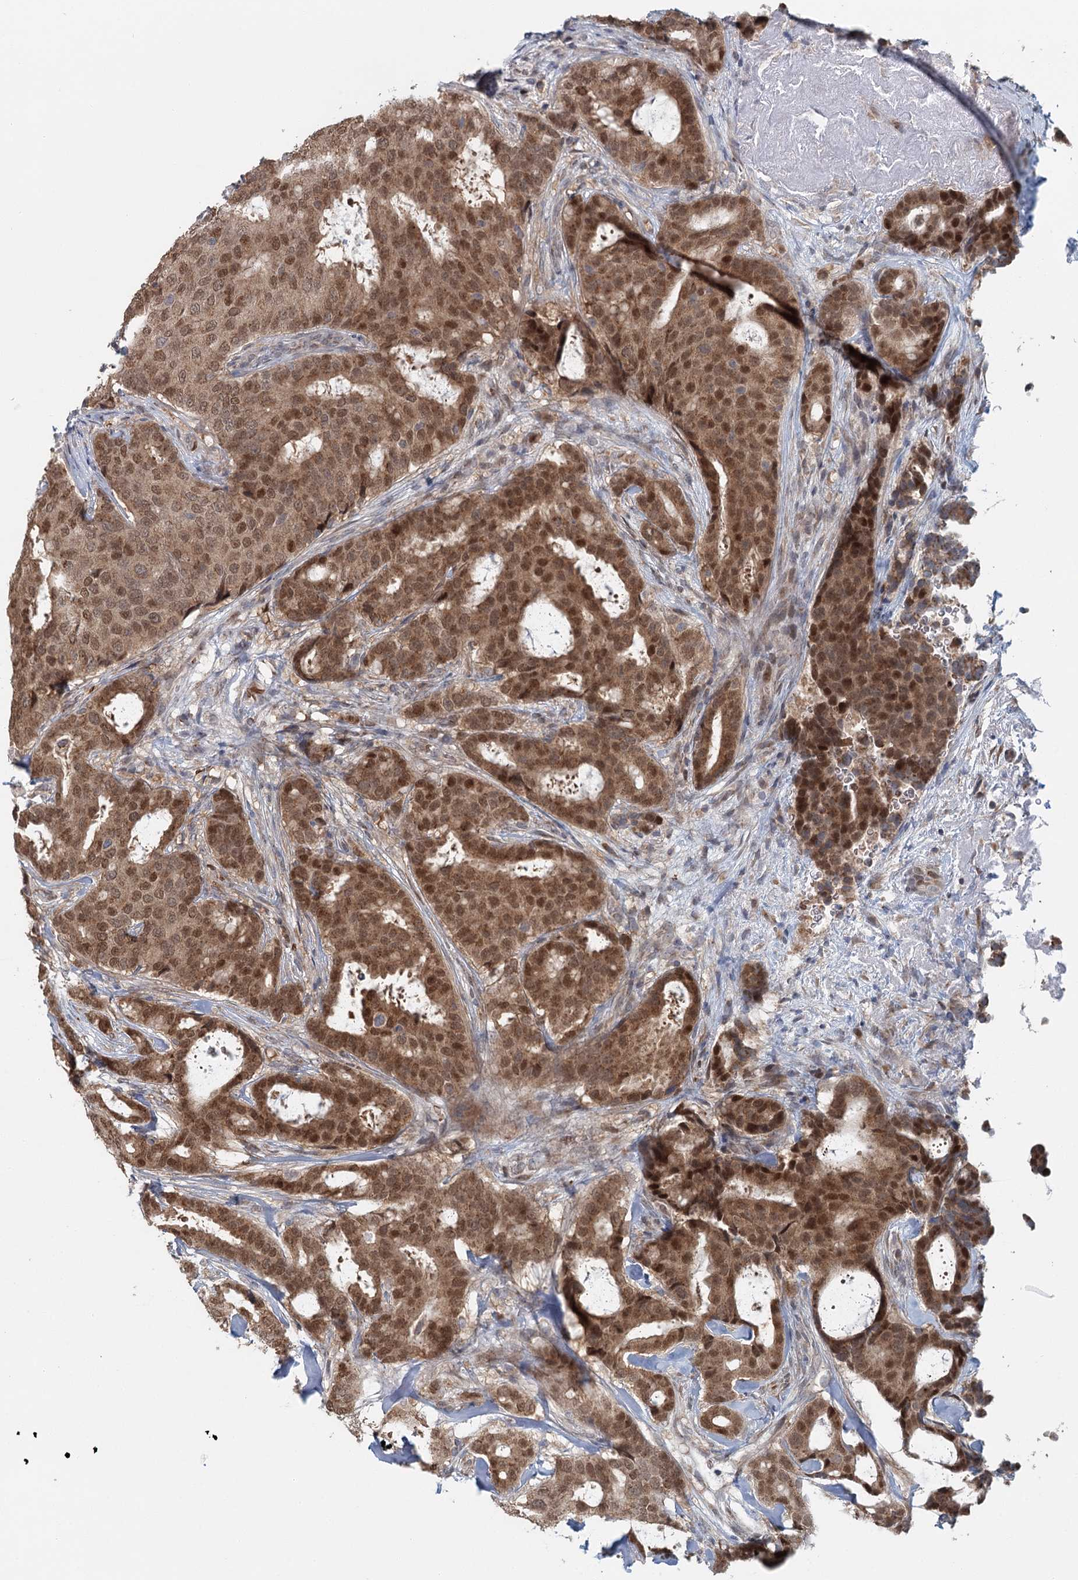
{"staining": {"intensity": "strong", "quantity": ">75%", "location": "cytoplasmic/membranous,nuclear"}, "tissue": "breast cancer", "cell_type": "Tumor cells", "image_type": "cancer", "snomed": [{"axis": "morphology", "description": "Duct carcinoma"}, {"axis": "topography", "description": "Breast"}], "caption": "Breast cancer (intraductal carcinoma) stained with a brown dye exhibits strong cytoplasmic/membranous and nuclear positive positivity in approximately >75% of tumor cells.", "gene": "ADK", "patient": {"sex": "female", "age": 75}}